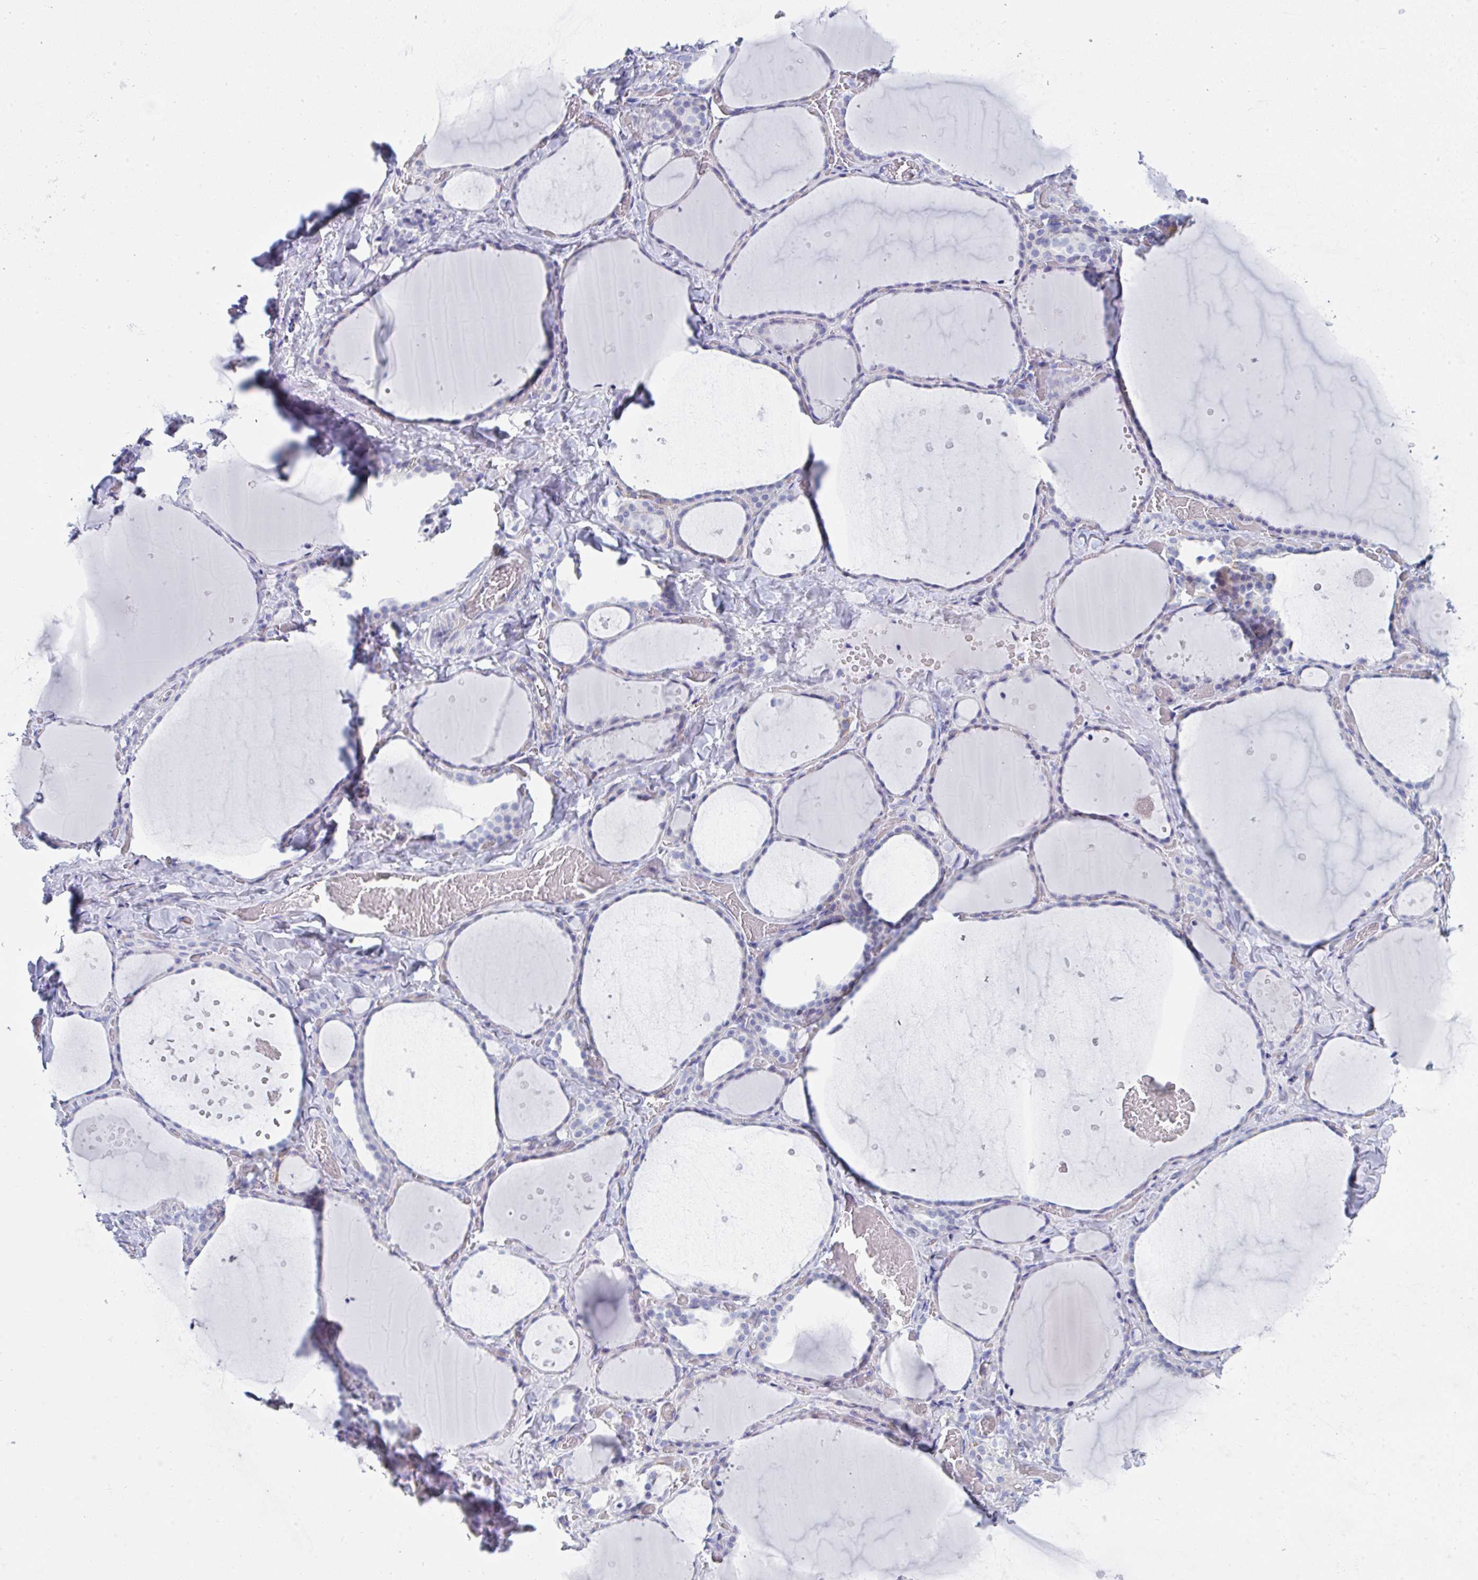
{"staining": {"intensity": "negative", "quantity": "none", "location": "none"}, "tissue": "thyroid gland", "cell_type": "Glandular cells", "image_type": "normal", "snomed": [{"axis": "morphology", "description": "Normal tissue, NOS"}, {"axis": "topography", "description": "Thyroid gland"}], "caption": "An image of thyroid gland stained for a protein exhibits no brown staining in glandular cells. (DAB immunohistochemistry (IHC) with hematoxylin counter stain).", "gene": "MGAM2", "patient": {"sex": "female", "age": 36}}